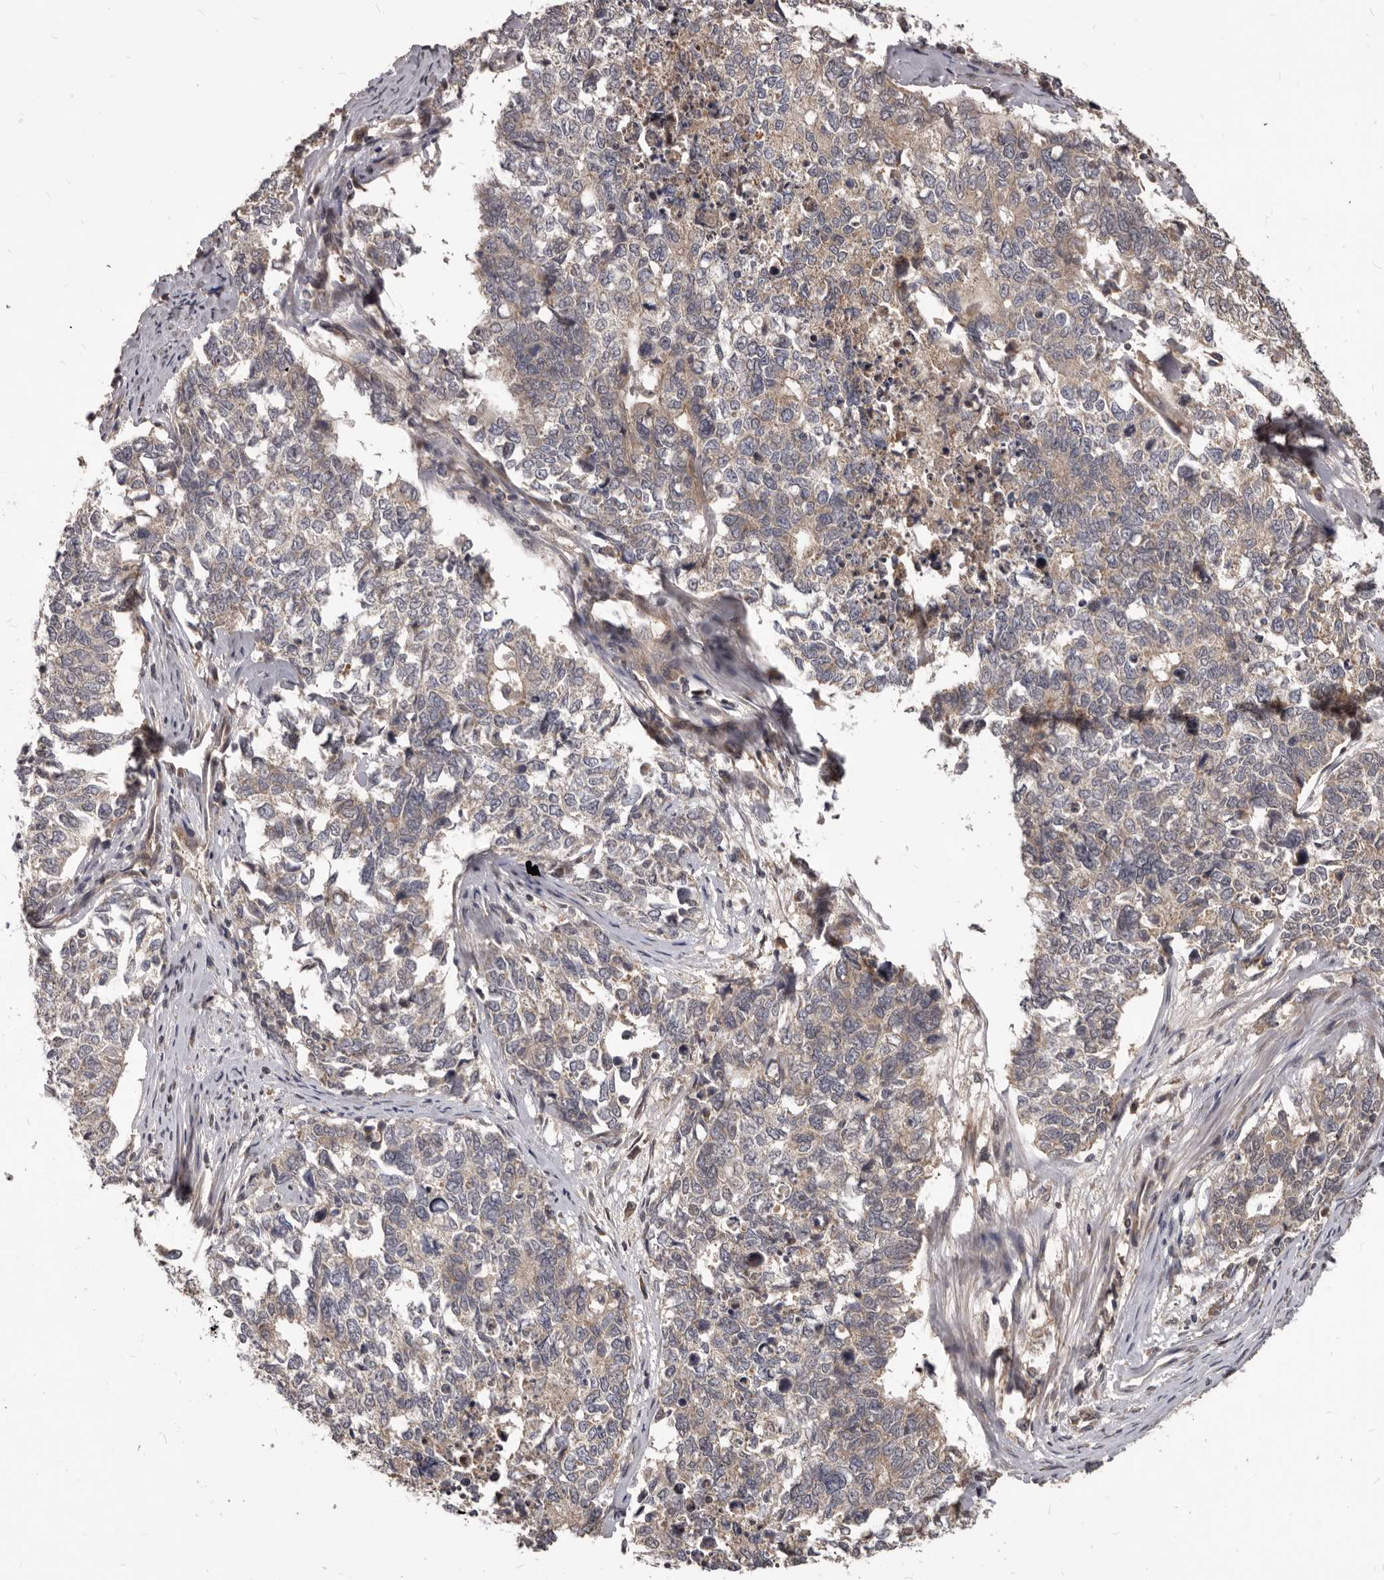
{"staining": {"intensity": "weak", "quantity": "25%-75%", "location": "cytoplasmic/membranous"}, "tissue": "cervical cancer", "cell_type": "Tumor cells", "image_type": "cancer", "snomed": [{"axis": "morphology", "description": "Squamous cell carcinoma, NOS"}, {"axis": "topography", "description": "Cervix"}], "caption": "This micrograph reveals IHC staining of human cervical cancer (squamous cell carcinoma), with low weak cytoplasmic/membranous staining in about 25%-75% of tumor cells.", "gene": "GABPB2", "patient": {"sex": "female", "age": 63}}